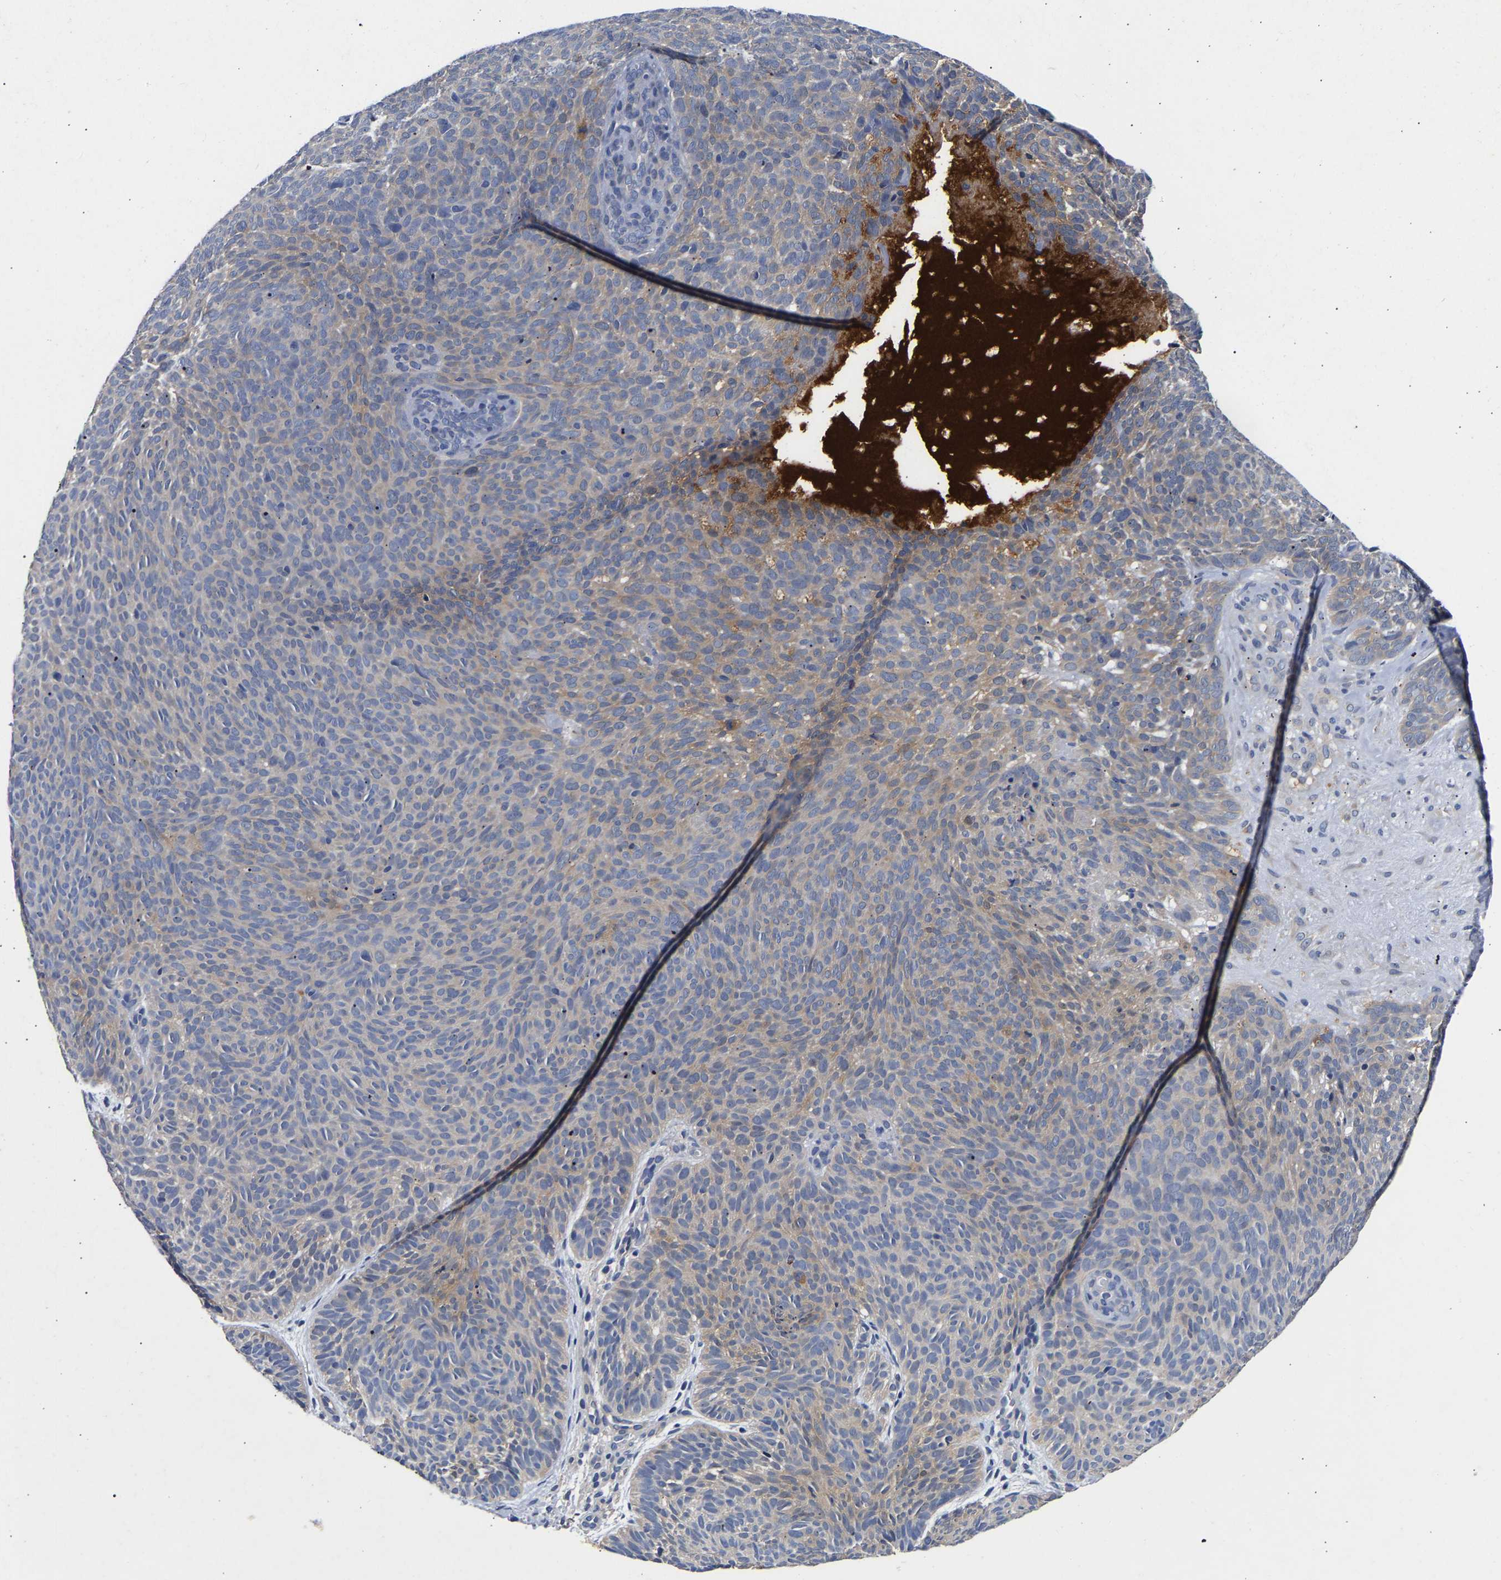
{"staining": {"intensity": "weak", "quantity": "<25%", "location": "cytoplasmic/membranous"}, "tissue": "skin cancer", "cell_type": "Tumor cells", "image_type": "cancer", "snomed": [{"axis": "morphology", "description": "Basal cell carcinoma"}, {"axis": "topography", "description": "Skin"}], "caption": "Tumor cells show no significant protein positivity in skin cancer (basal cell carcinoma).", "gene": "CCDC6", "patient": {"sex": "male", "age": 61}}